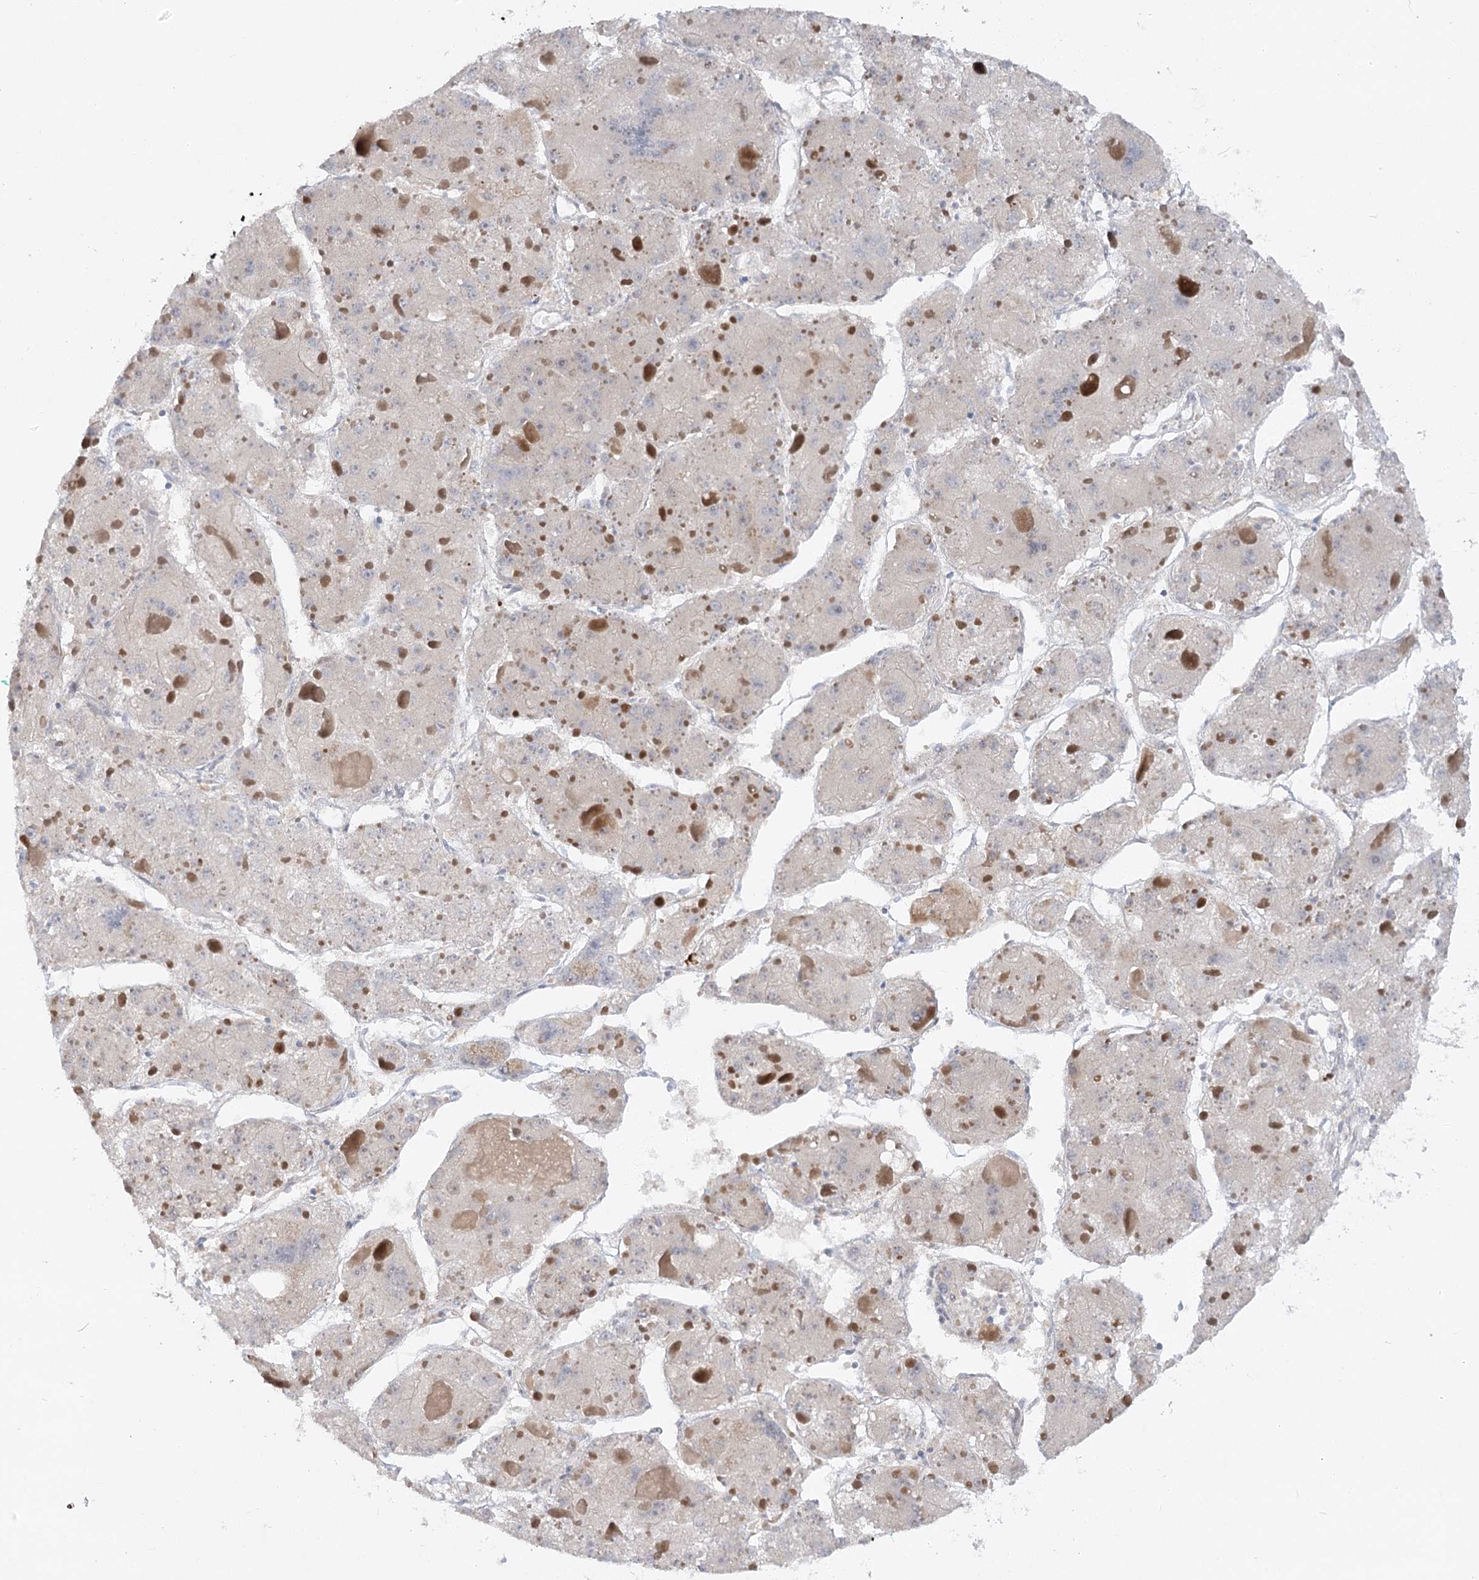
{"staining": {"intensity": "negative", "quantity": "none", "location": "none"}, "tissue": "liver cancer", "cell_type": "Tumor cells", "image_type": "cancer", "snomed": [{"axis": "morphology", "description": "Carcinoma, Hepatocellular, NOS"}, {"axis": "topography", "description": "Liver"}], "caption": "Photomicrograph shows no significant protein positivity in tumor cells of liver hepatocellular carcinoma.", "gene": "FGF19", "patient": {"sex": "female", "age": 73}}